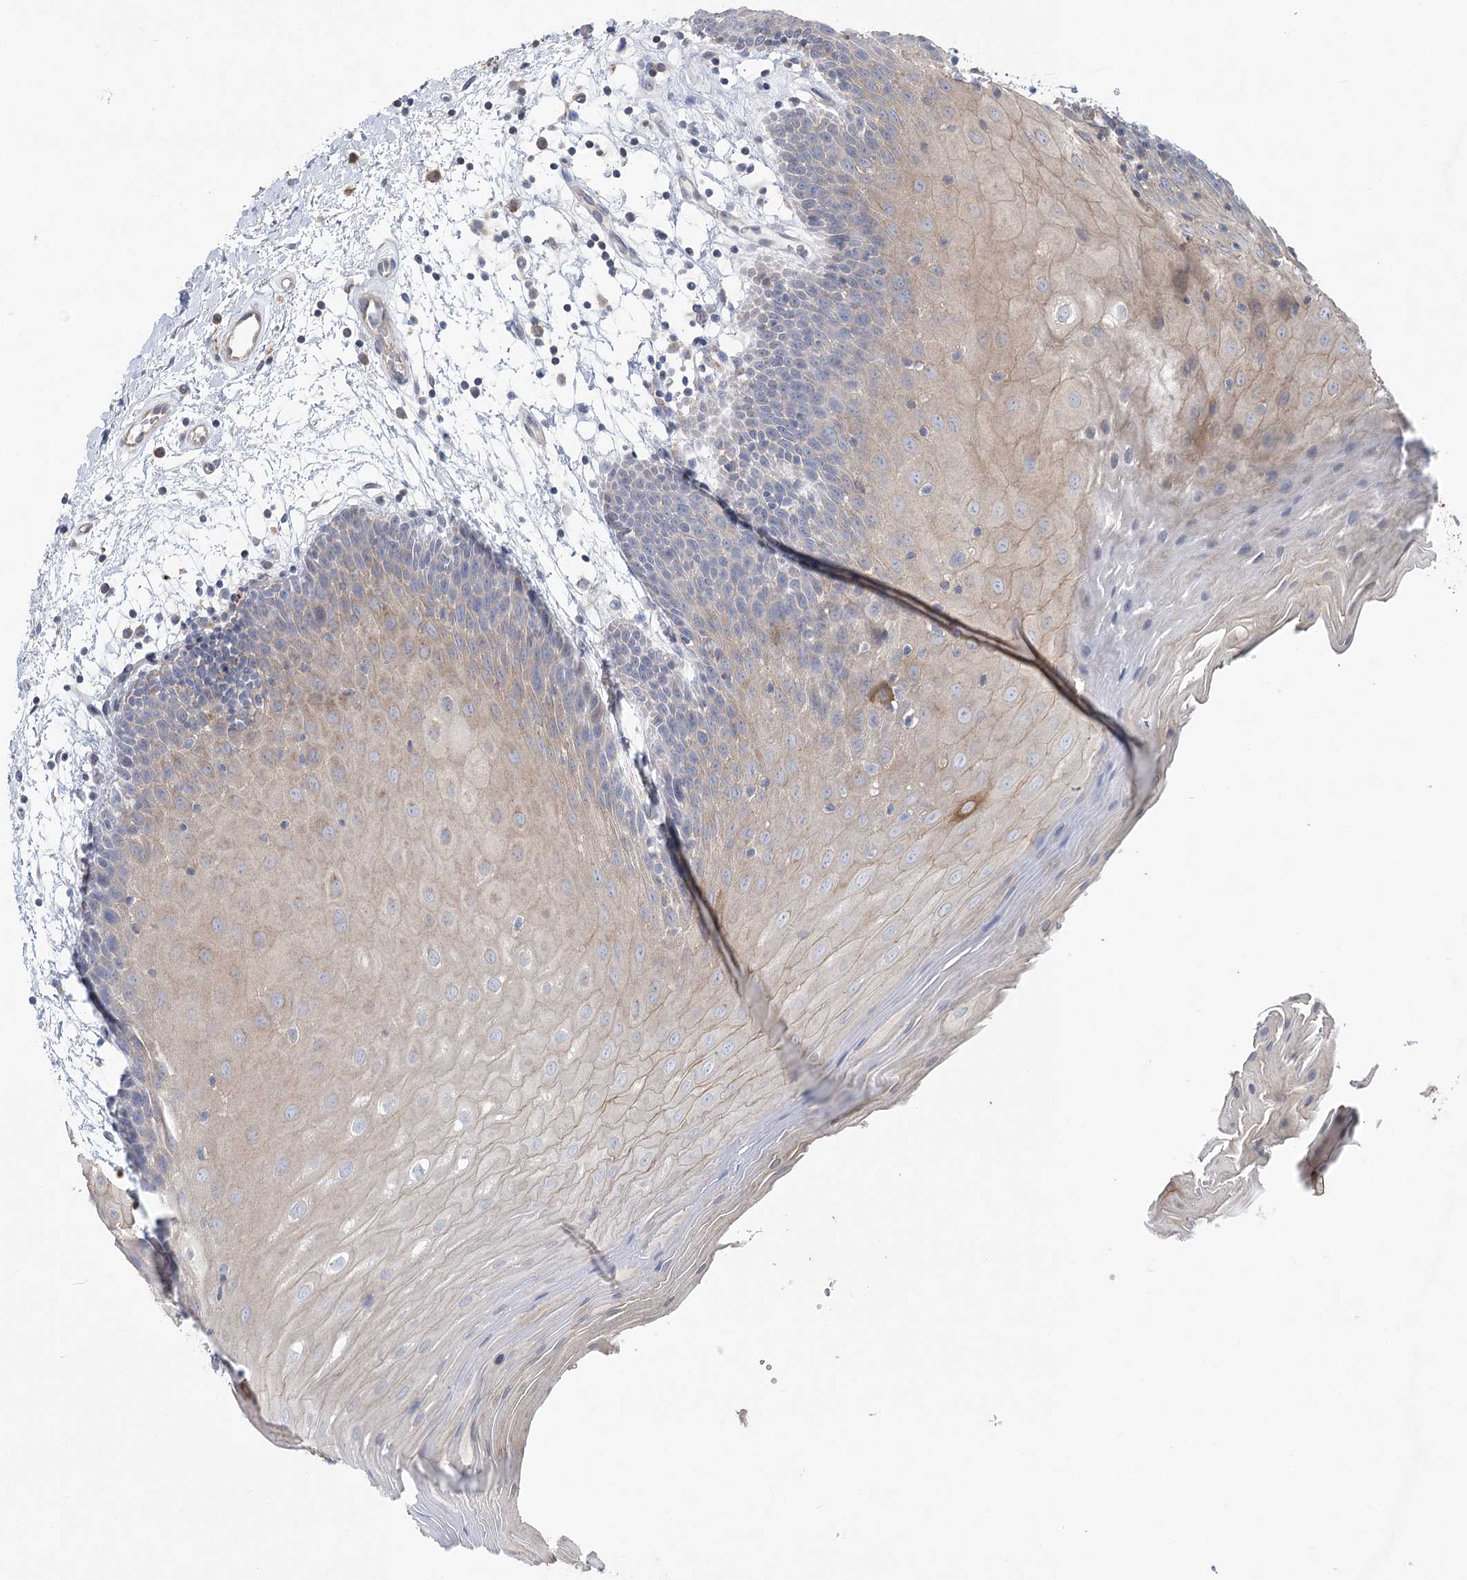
{"staining": {"intensity": "strong", "quantity": "<25%", "location": "cytoplasmic/membranous"}, "tissue": "oral mucosa", "cell_type": "Squamous epithelial cells", "image_type": "normal", "snomed": [{"axis": "morphology", "description": "Normal tissue, NOS"}, {"axis": "topography", "description": "Skeletal muscle"}, {"axis": "topography", "description": "Oral tissue"}, {"axis": "topography", "description": "Salivary gland"}, {"axis": "topography", "description": "Peripheral nerve tissue"}], "caption": "Oral mucosa stained for a protein shows strong cytoplasmic/membranous positivity in squamous epithelial cells. (IHC, brightfield microscopy, high magnification).", "gene": "SCN11A", "patient": {"sex": "male", "age": 54}}